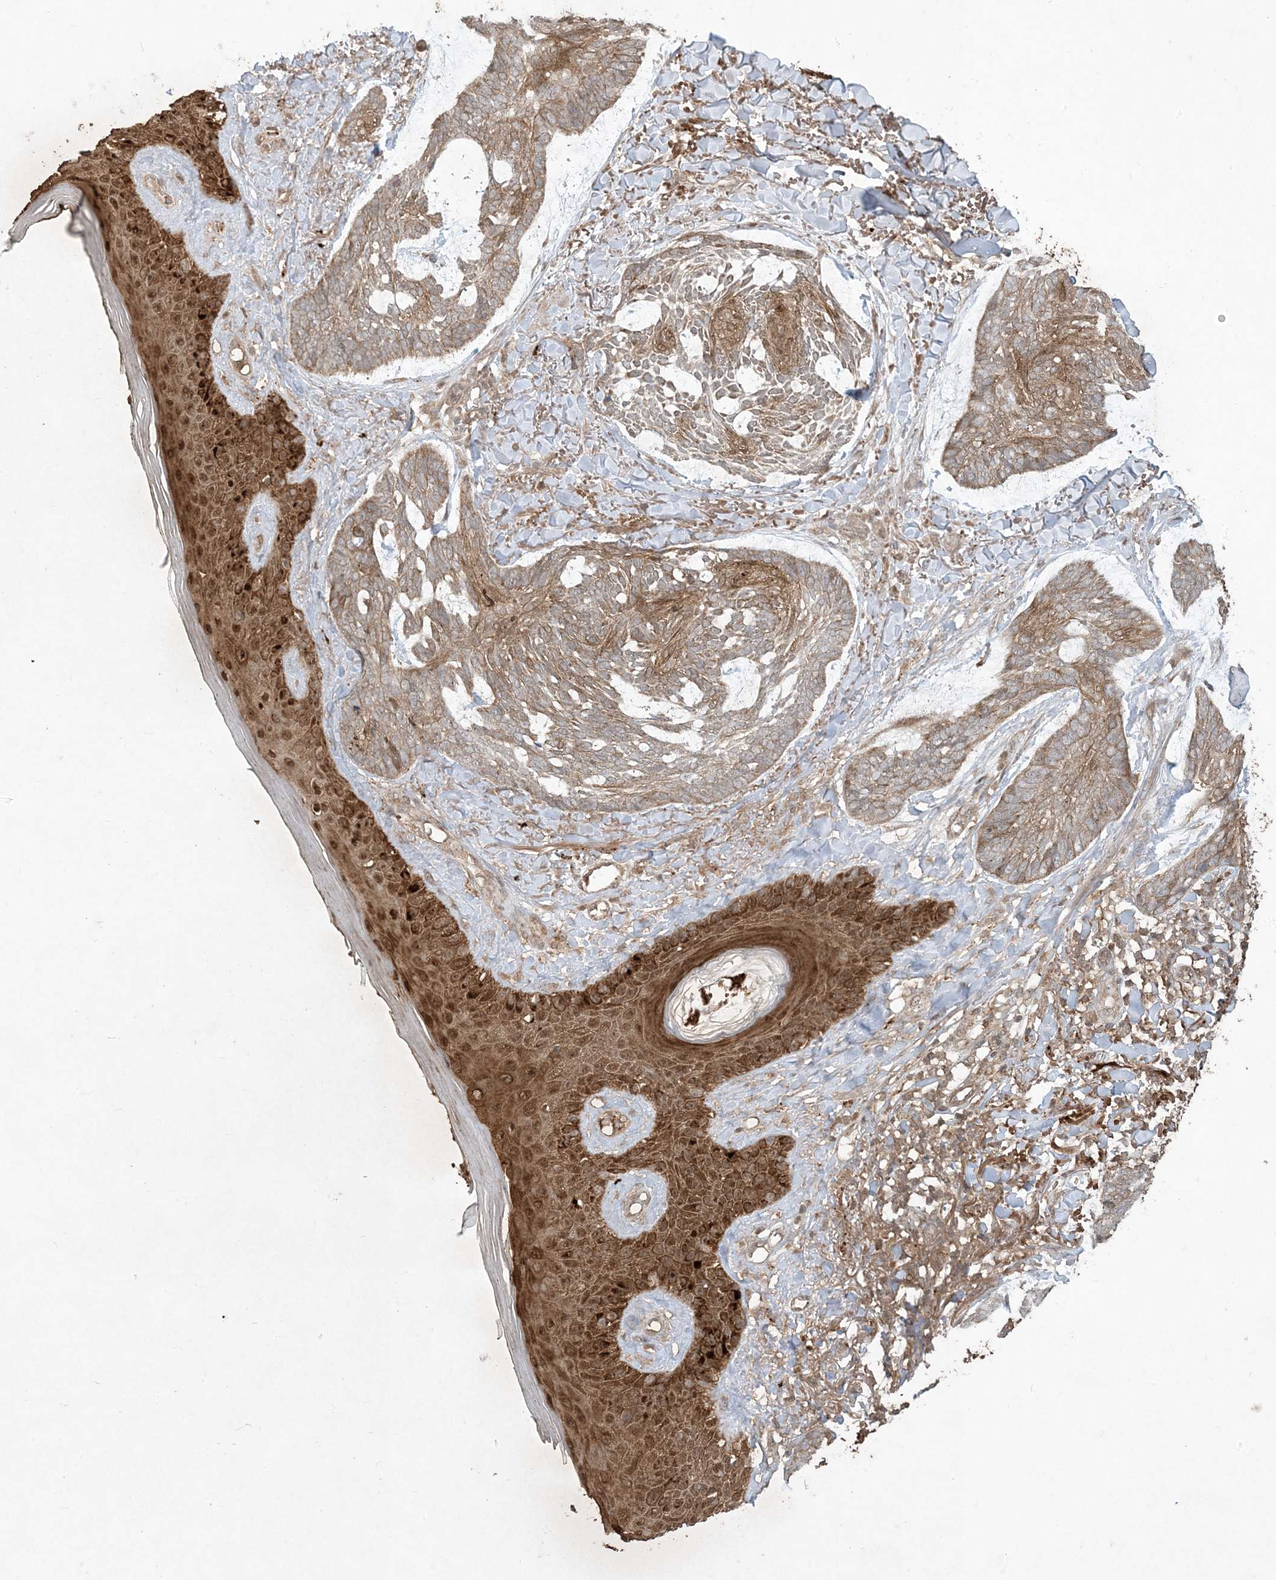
{"staining": {"intensity": "moderate", "quantity": ">75%", "location": "cytoplasmic/membranous"}, "tissue": "skin cancer", "cell_type": "Tumor cells", "image_type": "cancer", "snomed": [{"axis": "morphology", "description": "Basal cell carcinoma"}, {"axis": "topography", "description": "Skin"}], "caption": "Immunohistochemical staining of skin basal cell carcinoma demonstrates medium levels of moderate cytoplasmic/membranous expression in about >75% of tumor cells.", "gene": "EFCAB8", "patient": {"sex": "male", "age": 43}}